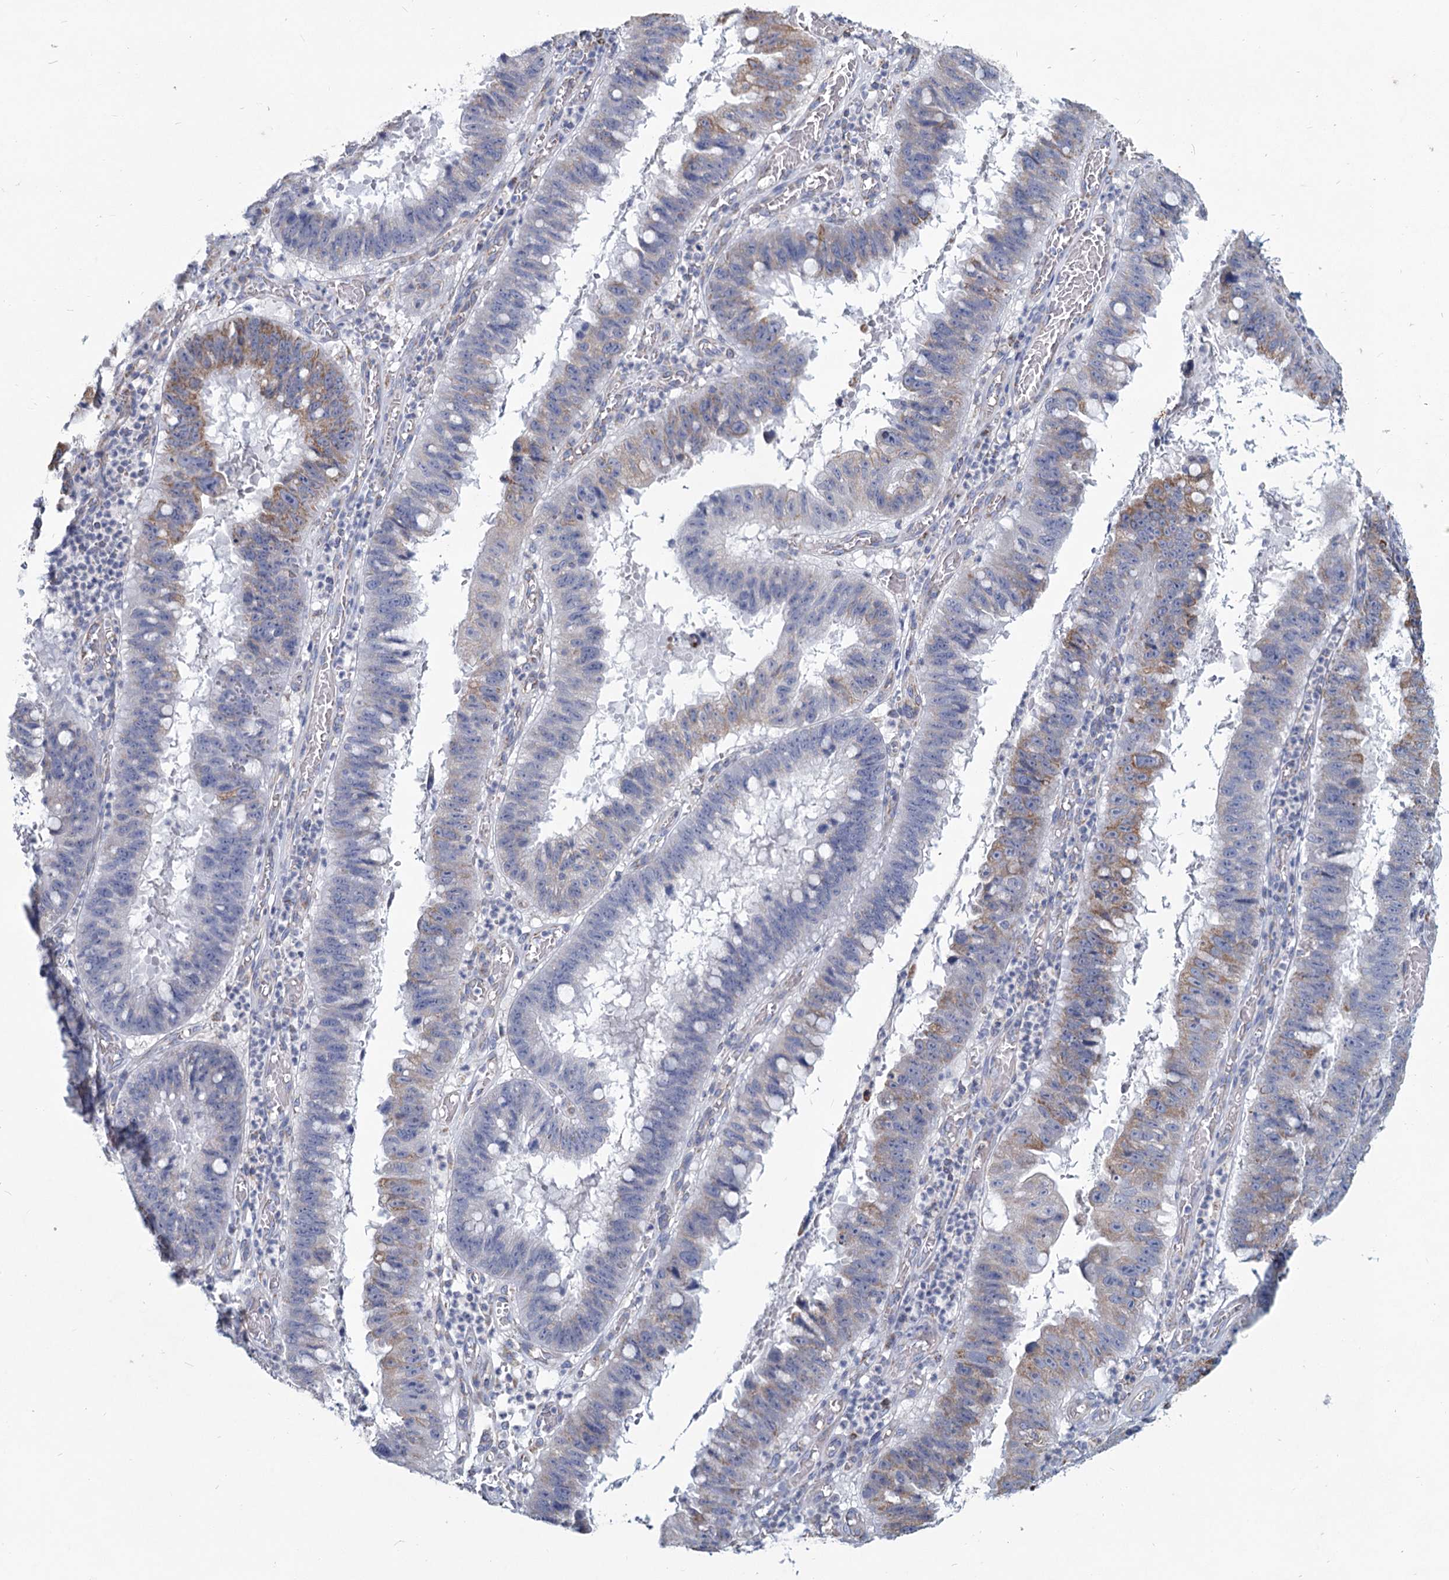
{"staining": {"intensity": "weak", "quantity": "25%-75%", "location": "cytoplasmic/membranous"}, "tissue": "stomach cancer", "cell_type": "Tumor cells", "image_type": "cancer", "snomed": [{"axis": "morphology", "description": "Adenocarcinoma, NOS"}, {"axis": "topography", "description": "Stomach"}], "caption": "Human stomach cancer (adenocarcinoma) stained for a protein (brown) exhibits weak cytoplasmic/membranous positive staining in approximately 25%-75% of tumor cells.", "gene": "NDUFC2", "patient": {"sex": "male", "age": 59}}